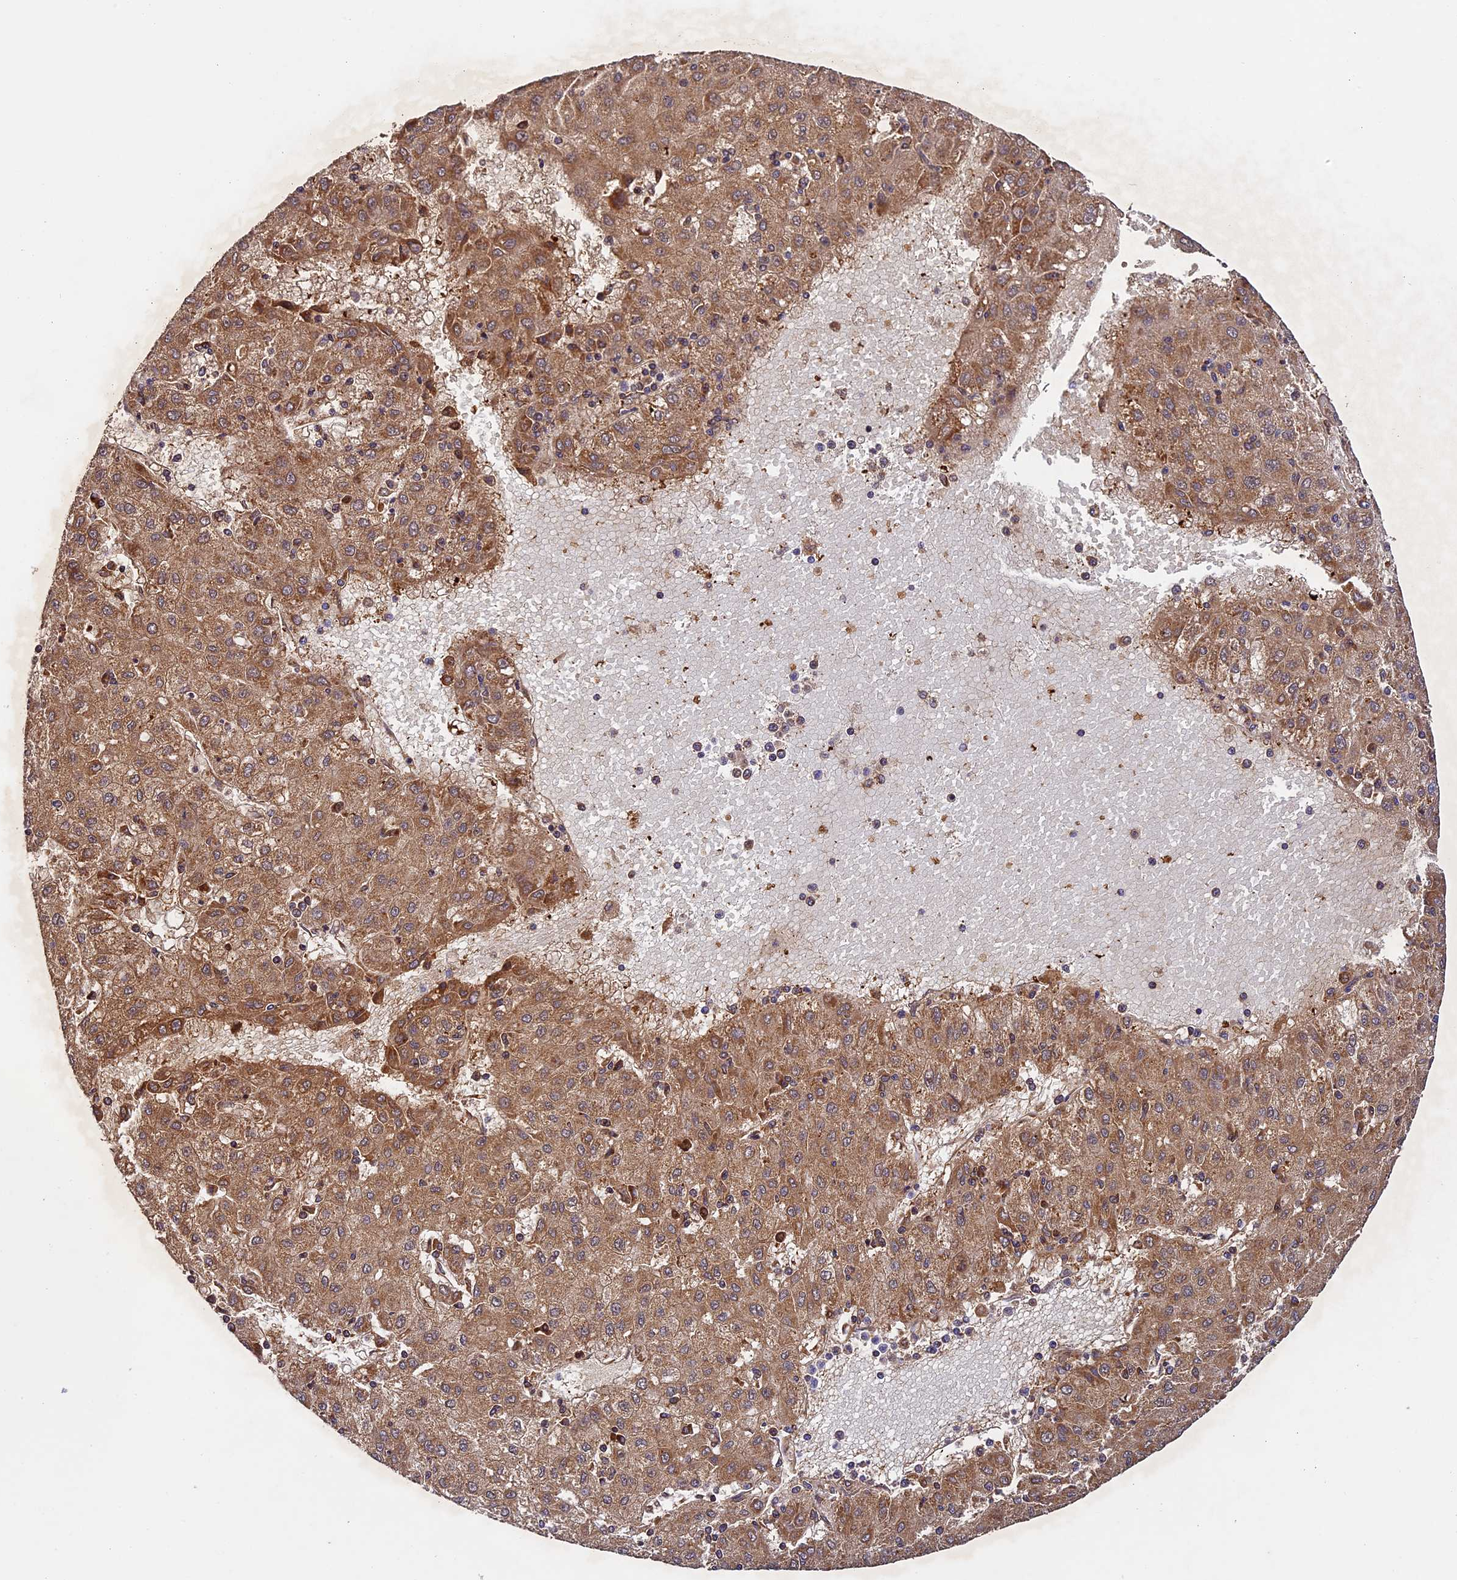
{"staining": {"intensity": "moderate", "quantity": ">75%", "location": "cytoplasmic/membranous"}, "tissue": "liver cancer", "cell_type": "Tumor cells", "image_type": "cancer", "snomed": [{"axis": "morphology", "description": "Carcinoma, Hepatocellular, NOS"}, {"axis": "topography", "description": "Liver"}], "caption": "The image demonstrates immunohistochemical staining of hepatocellular carcinoma (liver). There is moderate cytoplasmic/membranous positivity is identified in approximately >75% of tumor cells.", "gene": "OCEL1", "patient": {"sex": "male", "age": 72}}